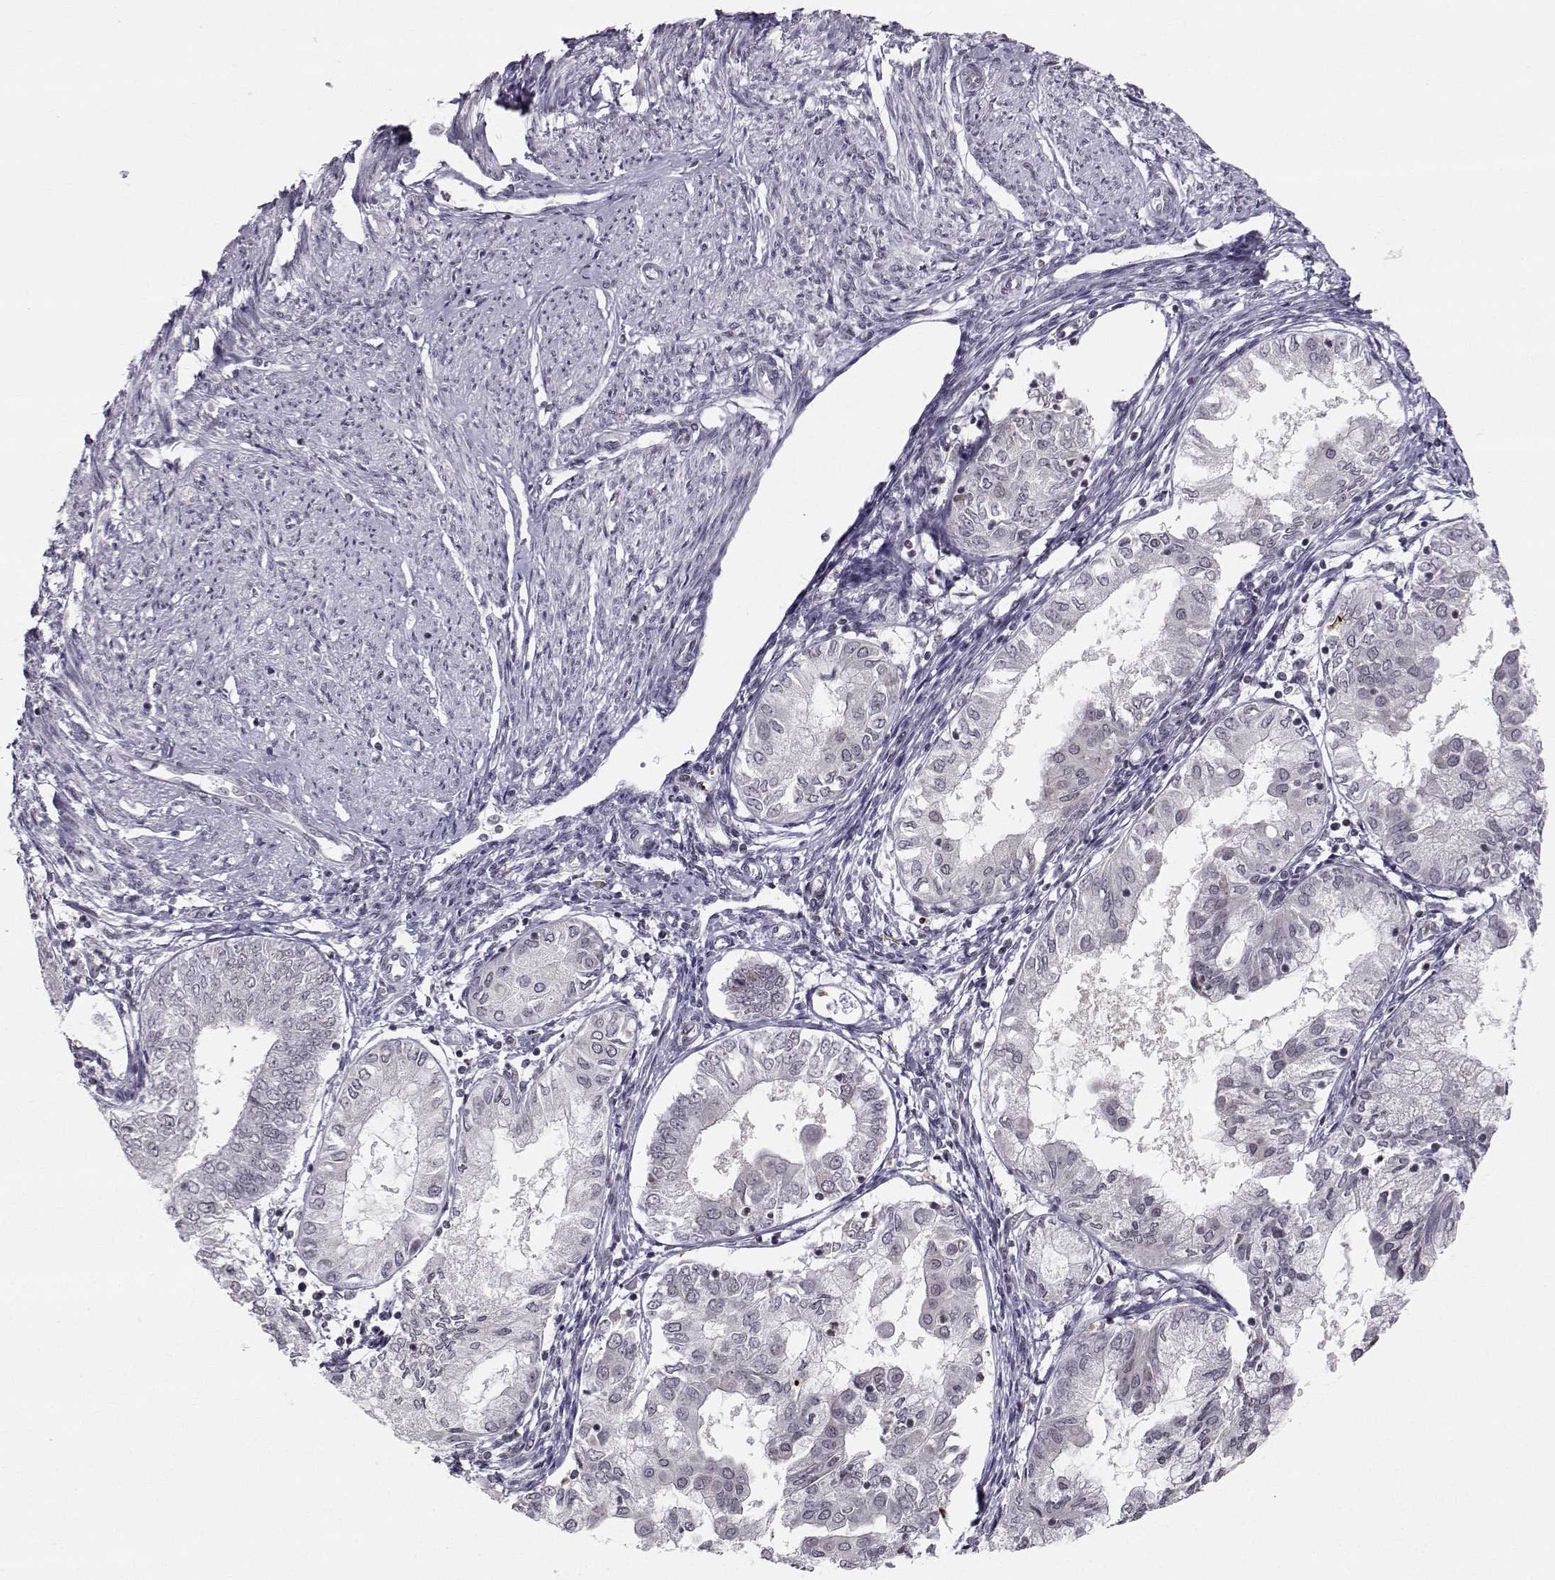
{"staining": {"intensity": "negative", "quantity": "none", "location": "none"}, "tissue": "endometrial cancer", "cell_type": "Tumor cells", "image_type": "cancer", "snomed": [{"axis": "morphology", "description": "Adenocarcinoma, NOS"}, {"axis": "topography", "description": "Endometrium"}], "caption": "An immunohistochemistry photomicrograph of endometrial cancer is shown. There is no staining in tumor cells of endometrial cancer. The staining is performed using DAB brown chromogen with nuclei counter-stained in using hematoxylin.", "gene": "MARCHF4", "patient": {"sex": "female", "age": 68}}